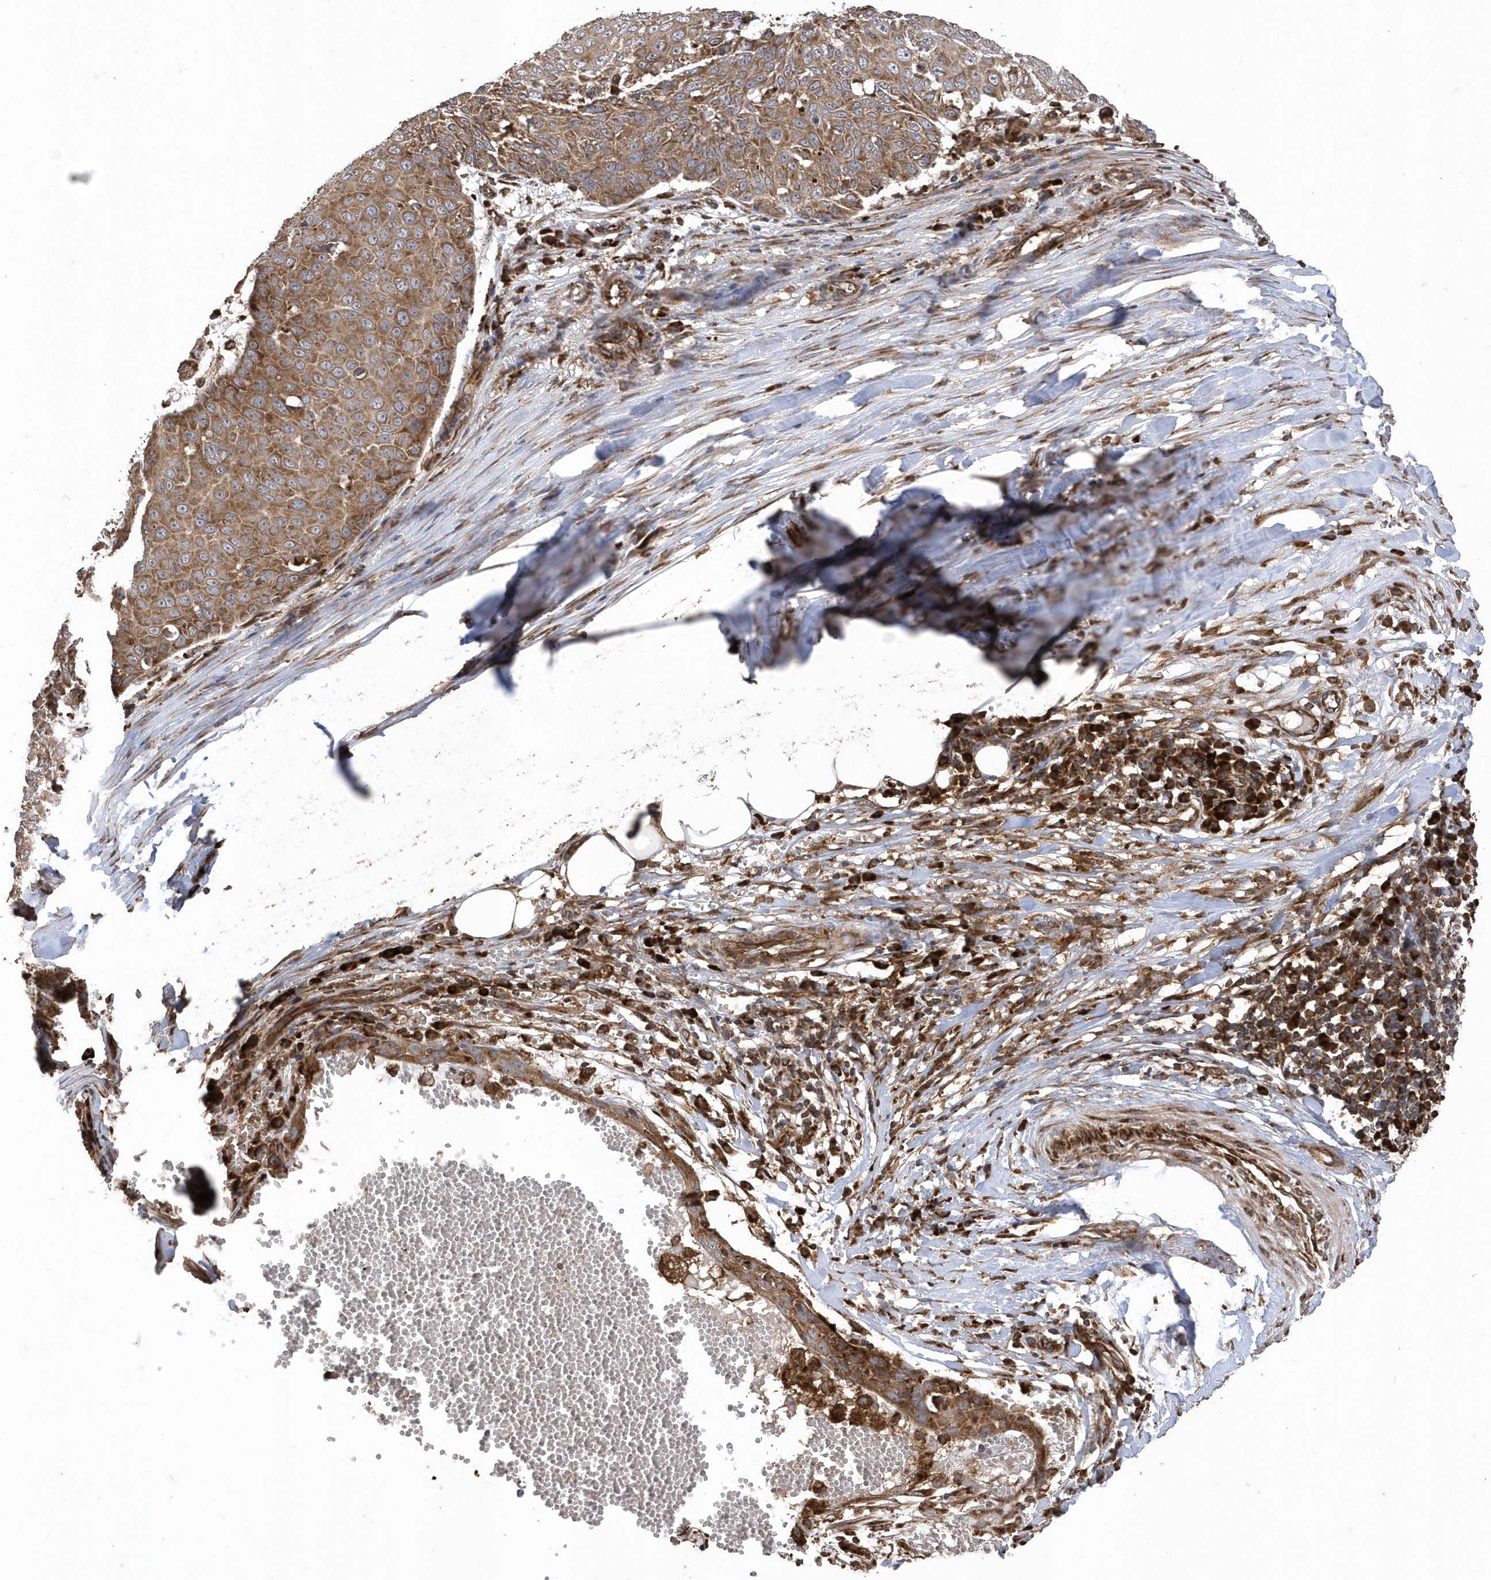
{"staining": {"intensity": "moderate", "quantity": ">75%", "location": "cytoplasmic/membranous"}, "tissue": "skin cancer", "cell_type": "Tumor cells", "image_type": "cancer", "snomed": [{"axis": "morphology", "description": "Squamous cell carcinoma, NOS"}, {"axis": "topography", "description": "Skin"}], "caption": "Immunohistochemistry (DAB (3,3'-diaminobenzidine)) staining of human squamous cell carcinoma (skin) shows moderate cytoplasmic/membranous protein expression in approximately >75% of tumor cells.", "gene": "WASHC5", "patient": {"sex": "male", "age": 71}}